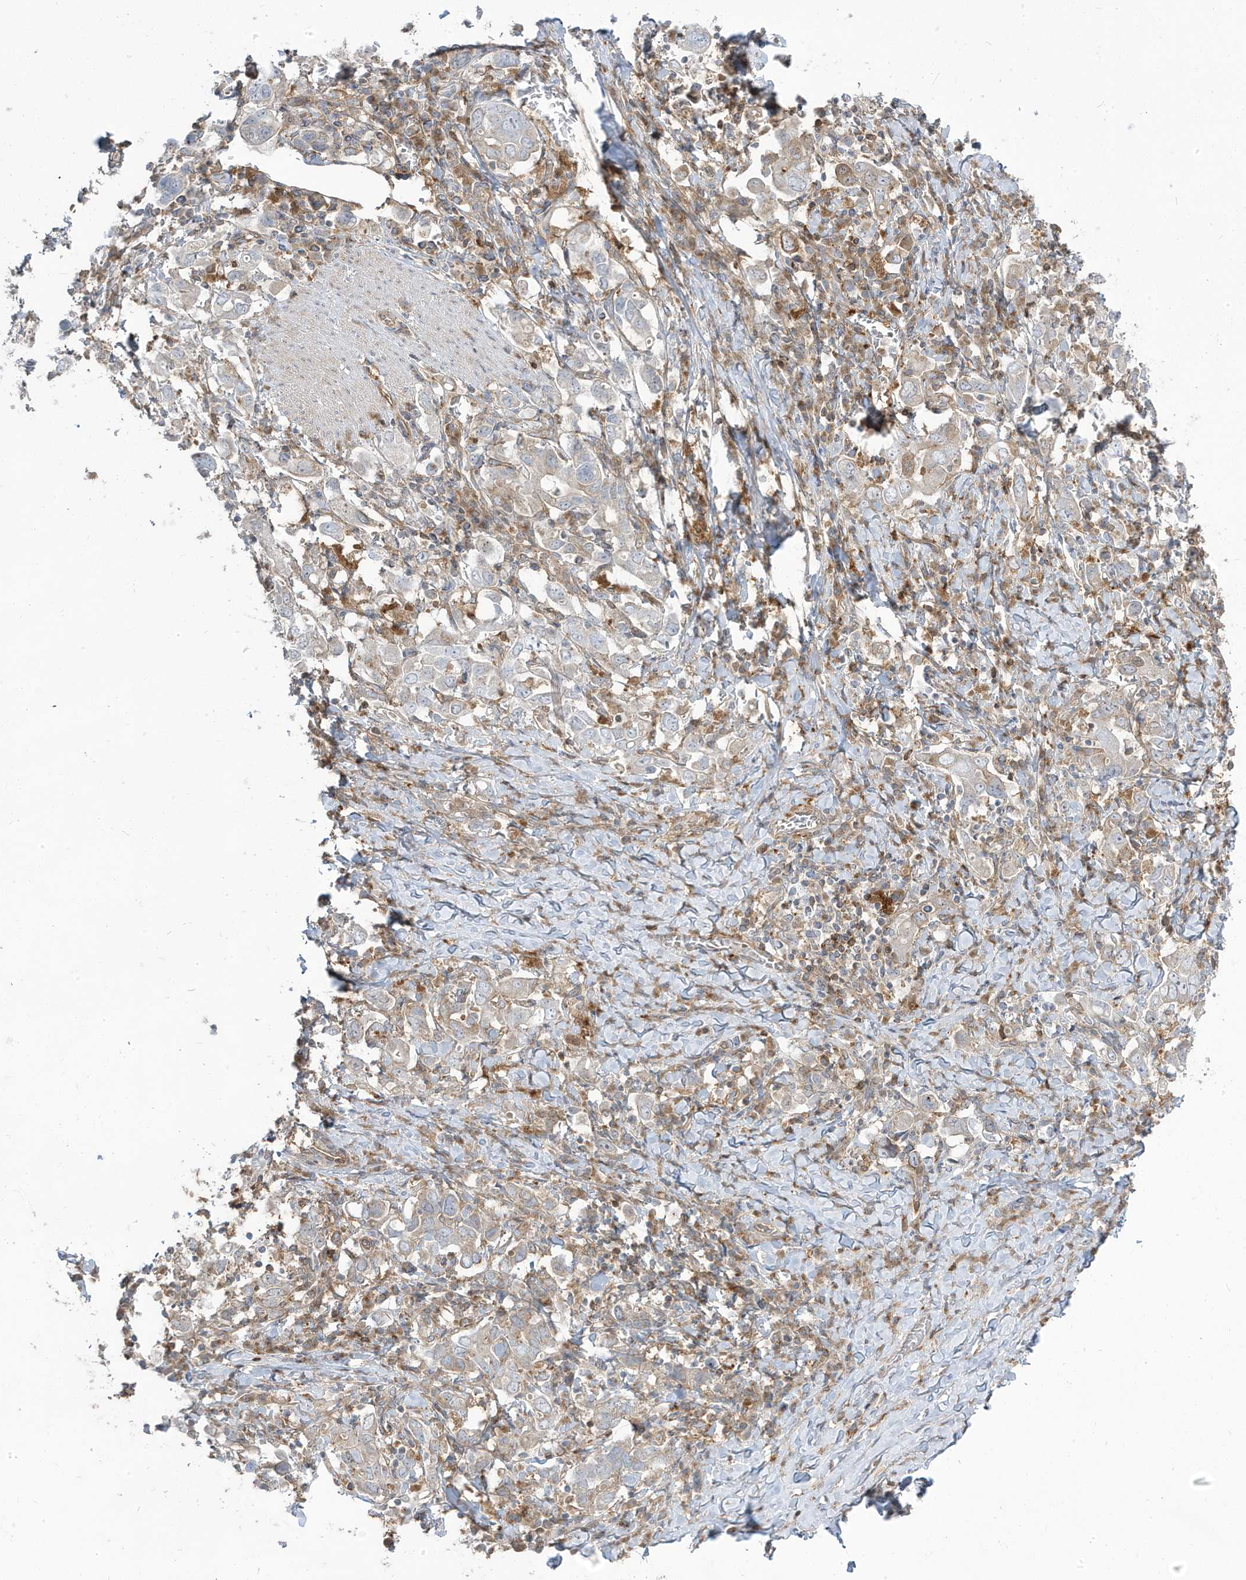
{"staining": {"intensity": "weak", "quantity": "<25%", "location": "cytoplasmic/membranous"}, "tissue": "stomach cancer", "cell_type": "Tumor cells", "image_type": "cancer", "snomed": [{"axis": "morphology", "description": "Adenocarcinoma, NOS"}, {"axis": "topography", "description": "Stomach, upper"}], "caption": "Human adenocarcinoma (stomach) stained for a protein using immunohistochemistry (IHC) displays no positivity in tumor cells.", "gene": "STAM", "patient": {"sex": "male", "age": 62}}